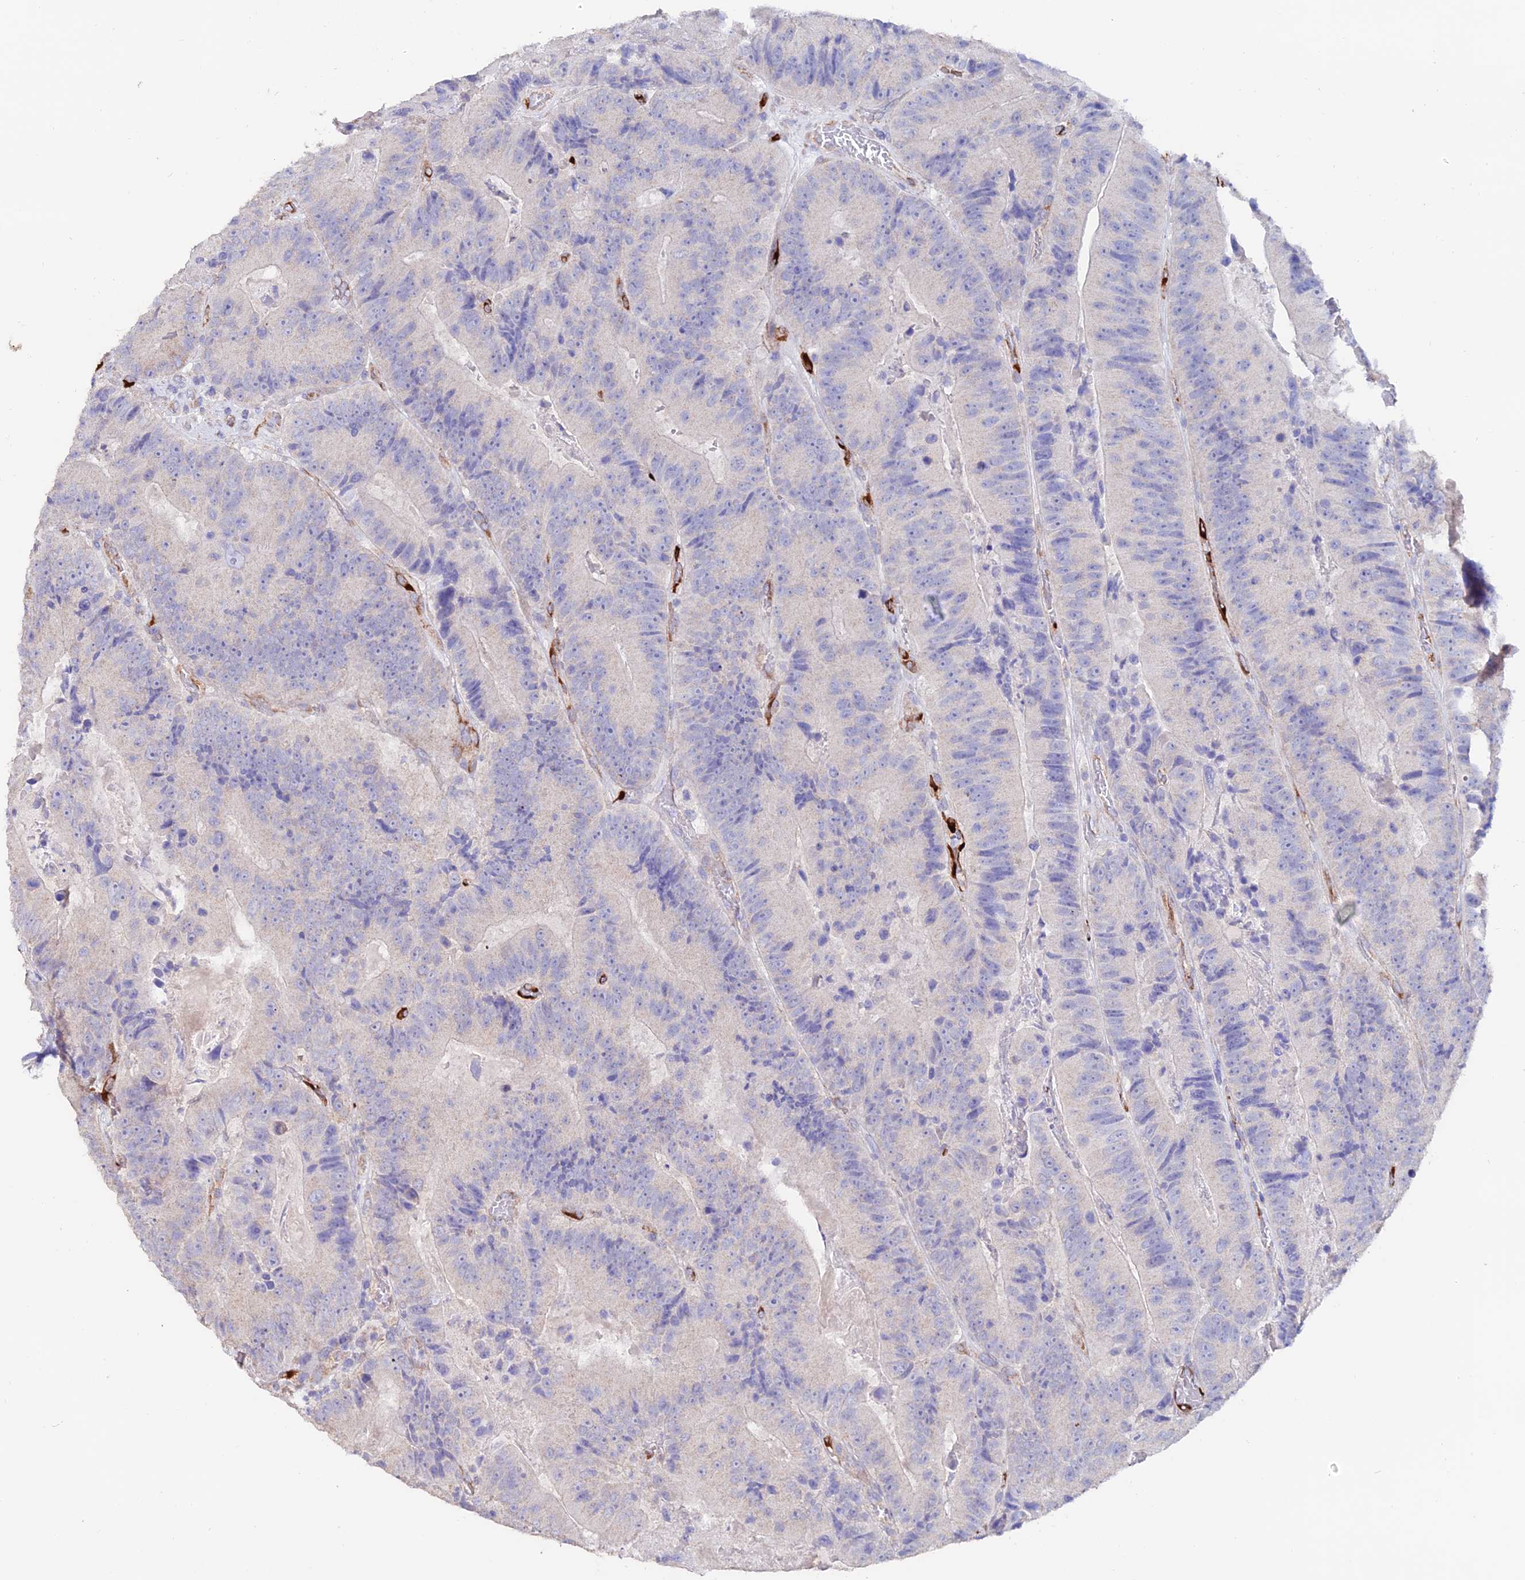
{"staining": {"intensity": "negative", "quantity": "none", "location": "none"}, "tissue": "colorectal cancer", "cell_type": "Tumor cells", "image_type": "cancer", "snomed": [{"axis": "morphology", "description": "Adenocarcinoma, NOS"}, {"axis": "topography", "description": "Colon"}], "caption": "There is no significant positivity in tumor cells of colorectal adenocarcinoma. (DAB (3,3'-diaminobenzidine) IHC with hematoxylin counter stain).", "gene": "ESM1", "patient": {"sex": "female", "age": 86}}